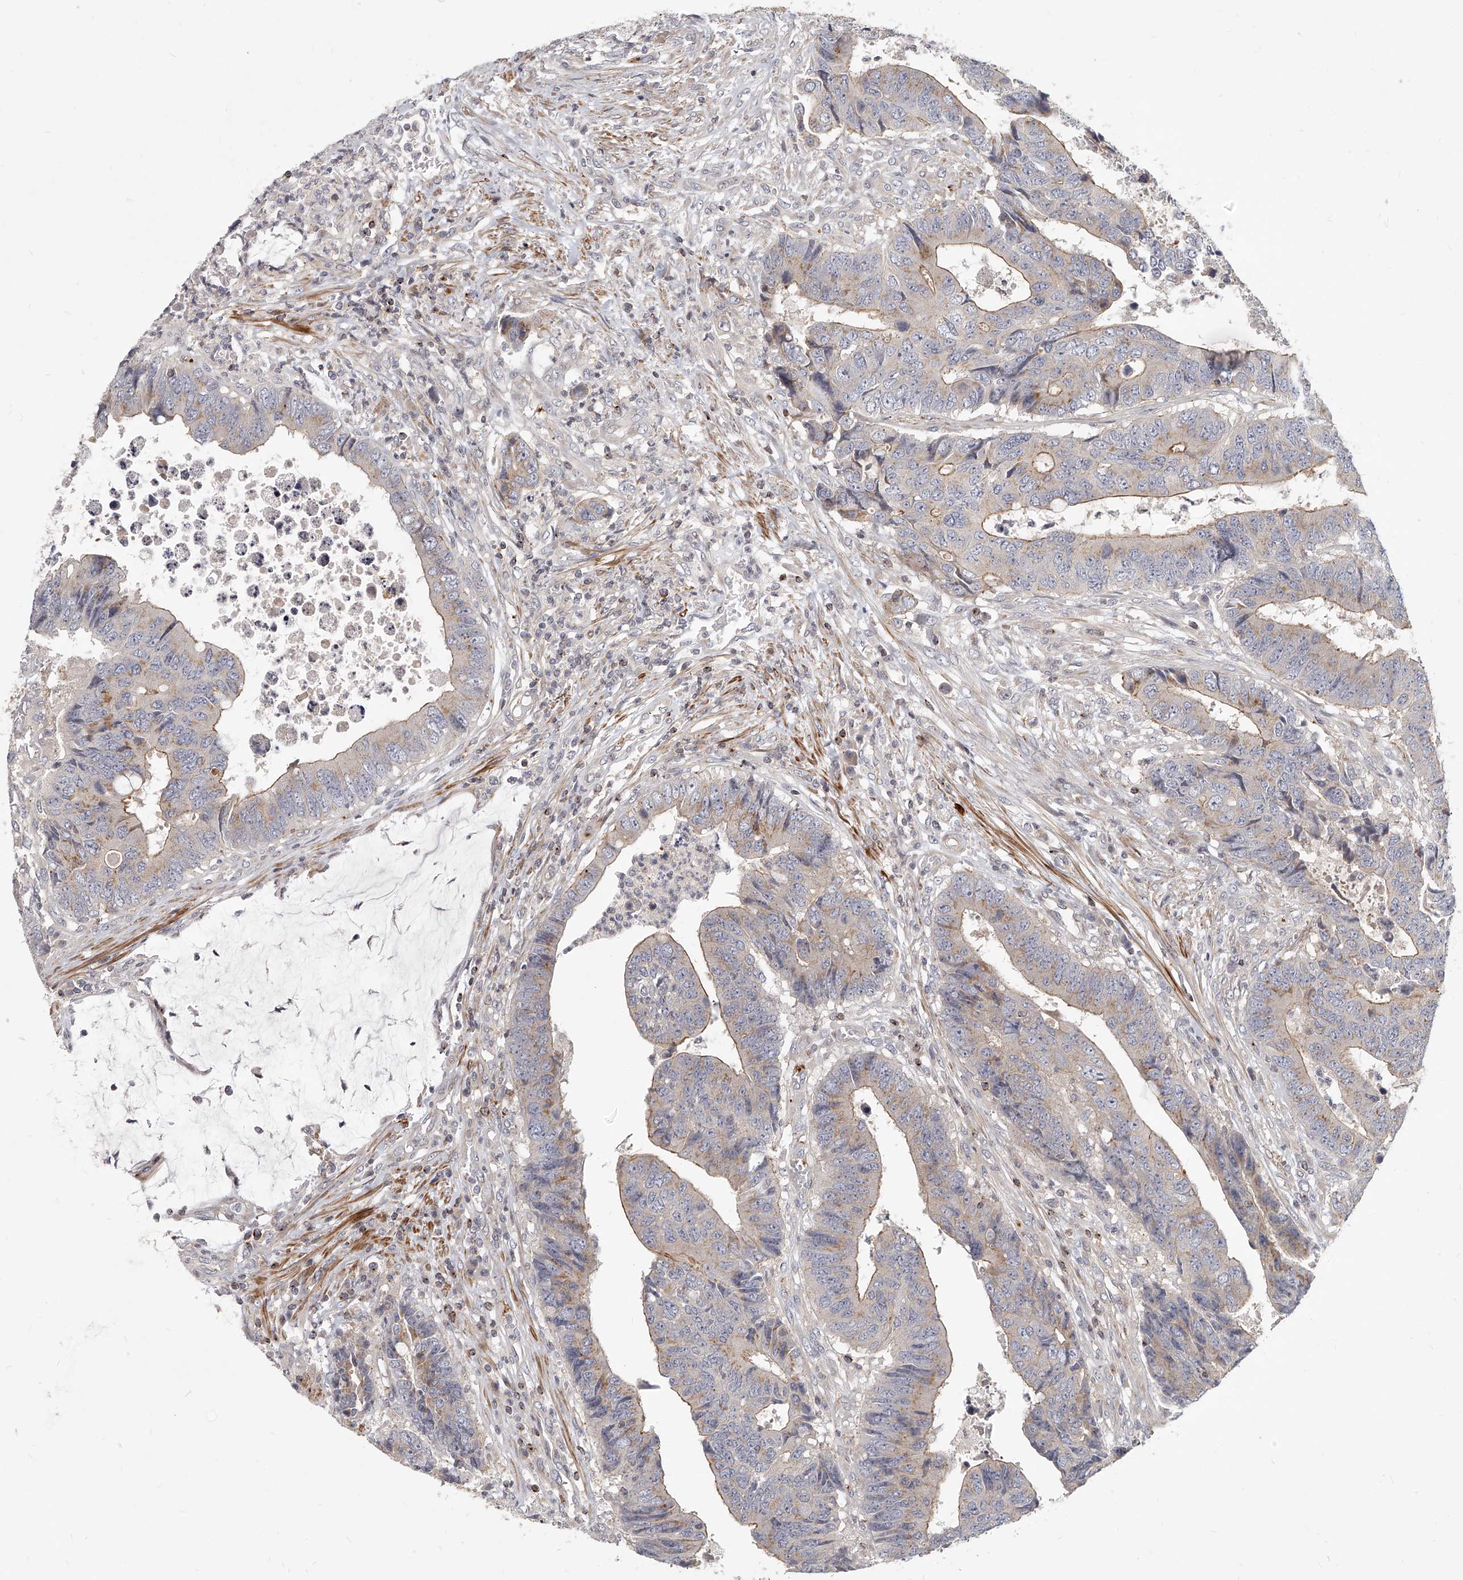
{"staining": {"intensity": "moderate", "quantity": "25%-75%", "location": "cytoplasmic/membranous"}, "tissue": "colorectal cancer", "cell_type": "Tumor cells", "image_type": "cancer", "snomed": [{"axis": "morphology", "description": "Adenocarcinoma, NOS"}, {"axis": "topography", "description": "Rectum"}], "caption": "This is a photomicrograph of immunohistochemistry staining of colorectal adenocarcinoma, which shows moderate positivity in the cytoplasmic/membranous of tumor cells.", "gene": "SLC37A1", "patient": {"sex": "male", "age": 84}}